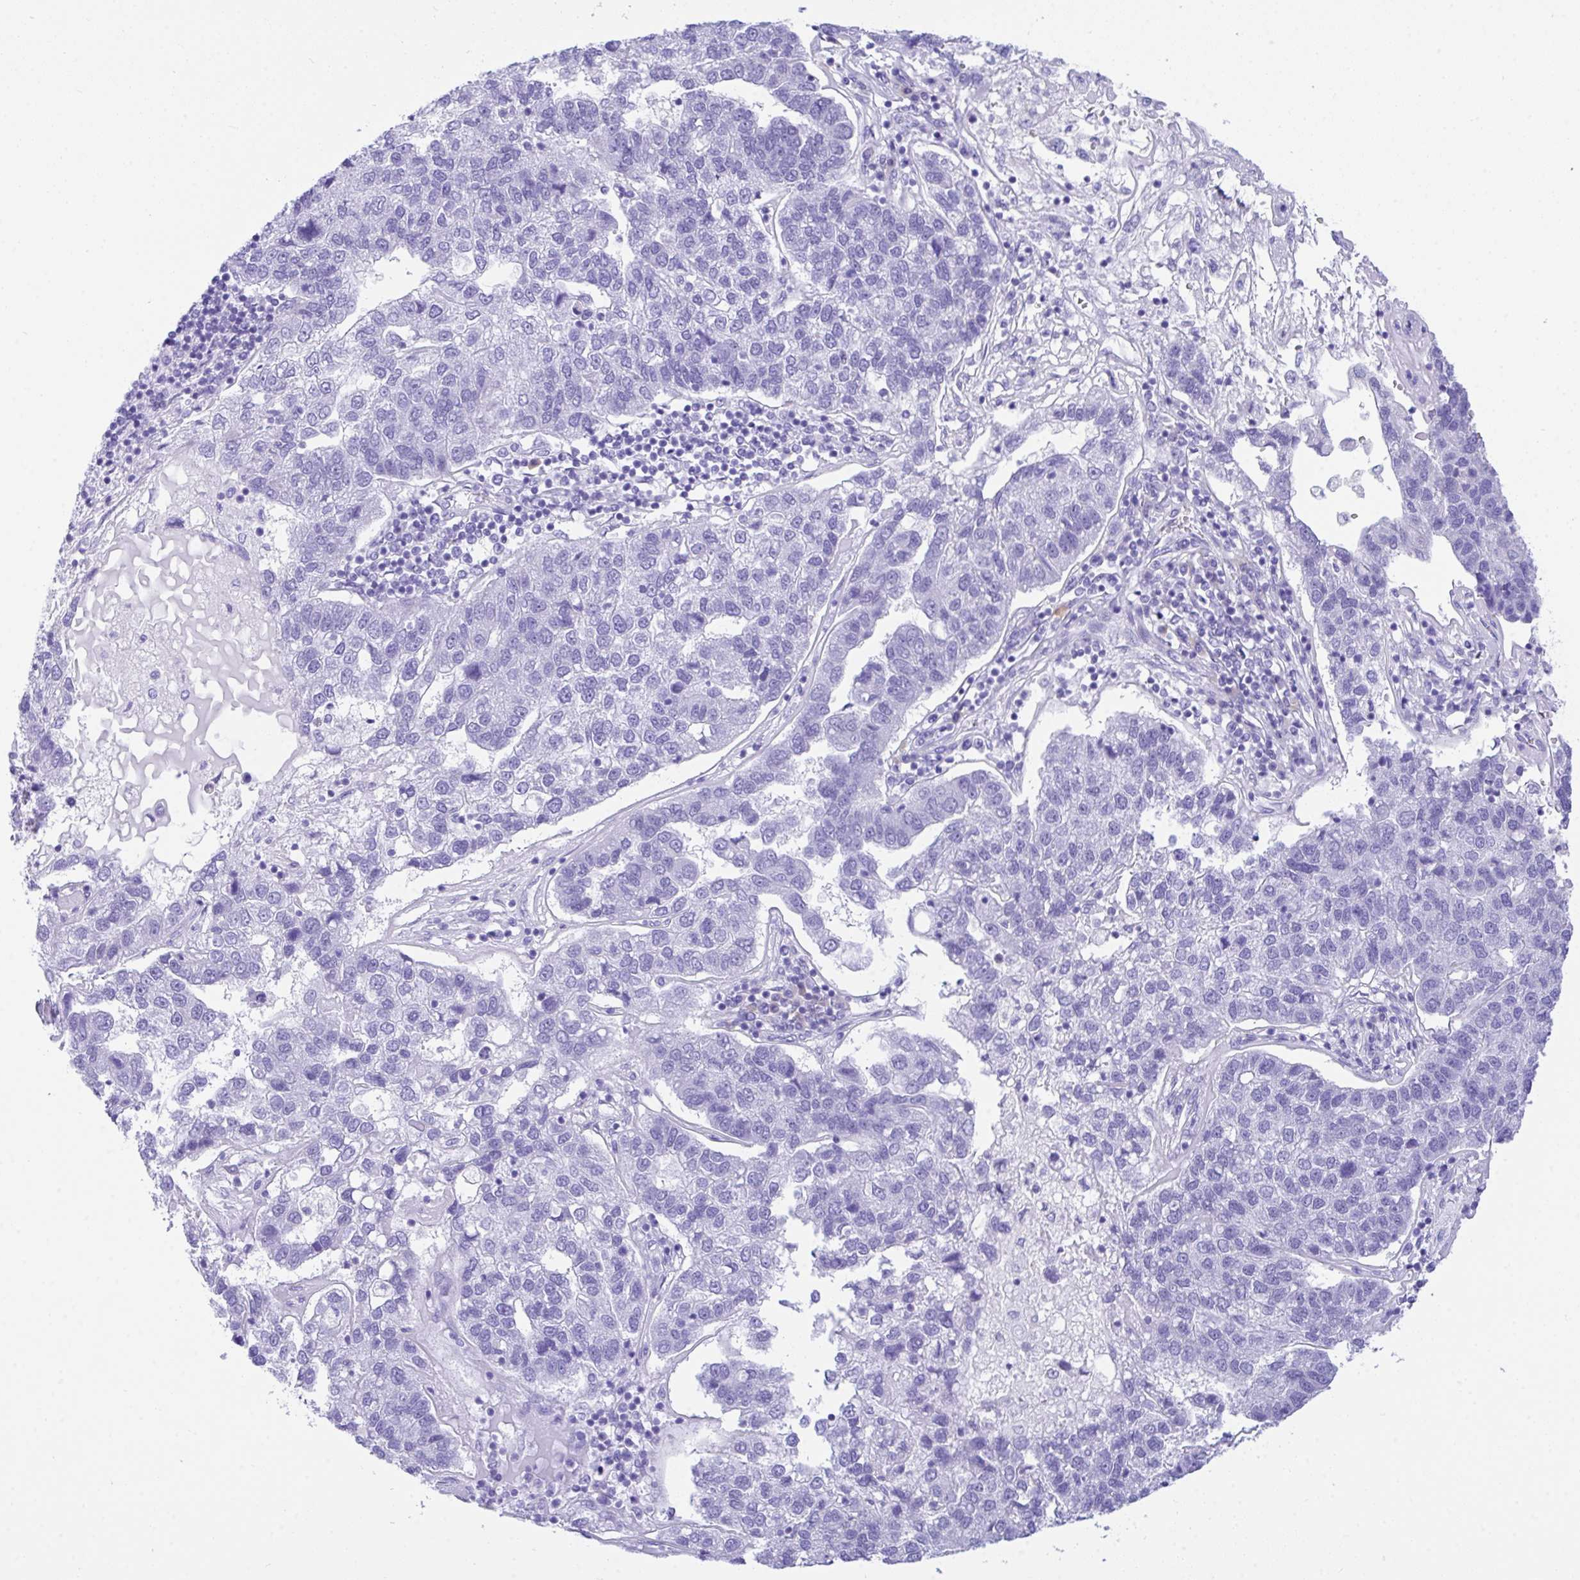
{"staining": {"intensity": "negative", "quantity": "none", "location": "none"}, "tissue": "pancreatic cancer", "cell_type": "Tumor cells", "image_type": "cancer", "snomed": [{"axis": "morphology", "description": "Adenocarcinoma, NOS"}, {"axis": "topography", "description": "Pancreas"}], "caption": "High power microscopy histopathology image of an immunohistochemistry image of pancreatic adenocarcinoma, revealing no significant positivity in tumor cells.", "gene": "BEST4", "patient": {"sex": "female", "age": 61}}